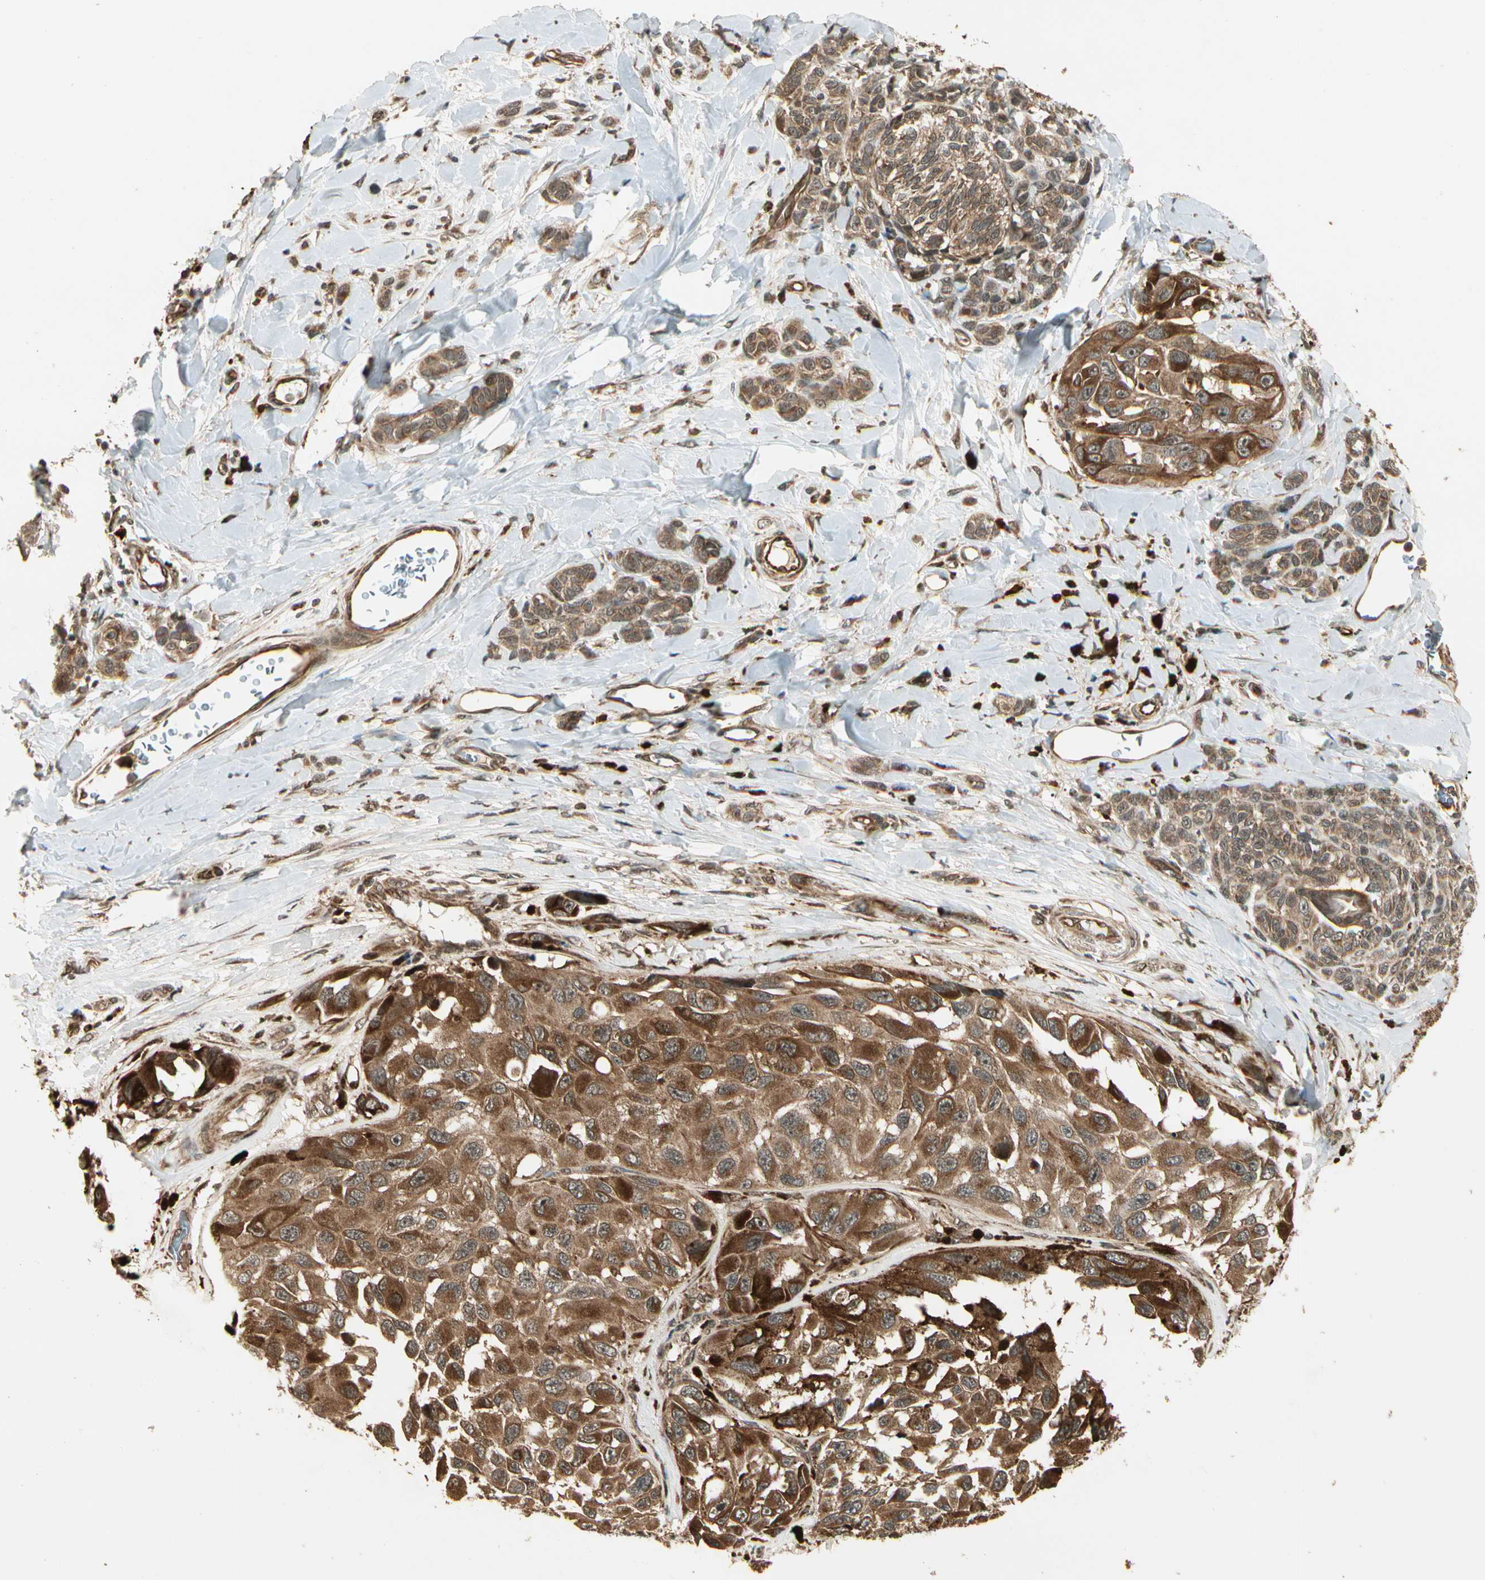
{"staining": {"intensity": "moderate", "quantity": ">75%", "location": "cytoplasmic/membranous"}, "tissue": "melanoma", "cell_type": "Tumor cells", "image_type": "cancer", "snomed": [{"axis": "morphology", "description": "Malignant melanoma, NOS"}, {"axis": "topography", "description": "Skin"}], "caption": "Protein expression by IHC demonstrates moderate cytoplasmic/membranous expression in approximately >75% of tumor cells in melanoma.", "gene": "GLUL", "patient": {"sex": "female", "age": 73}}